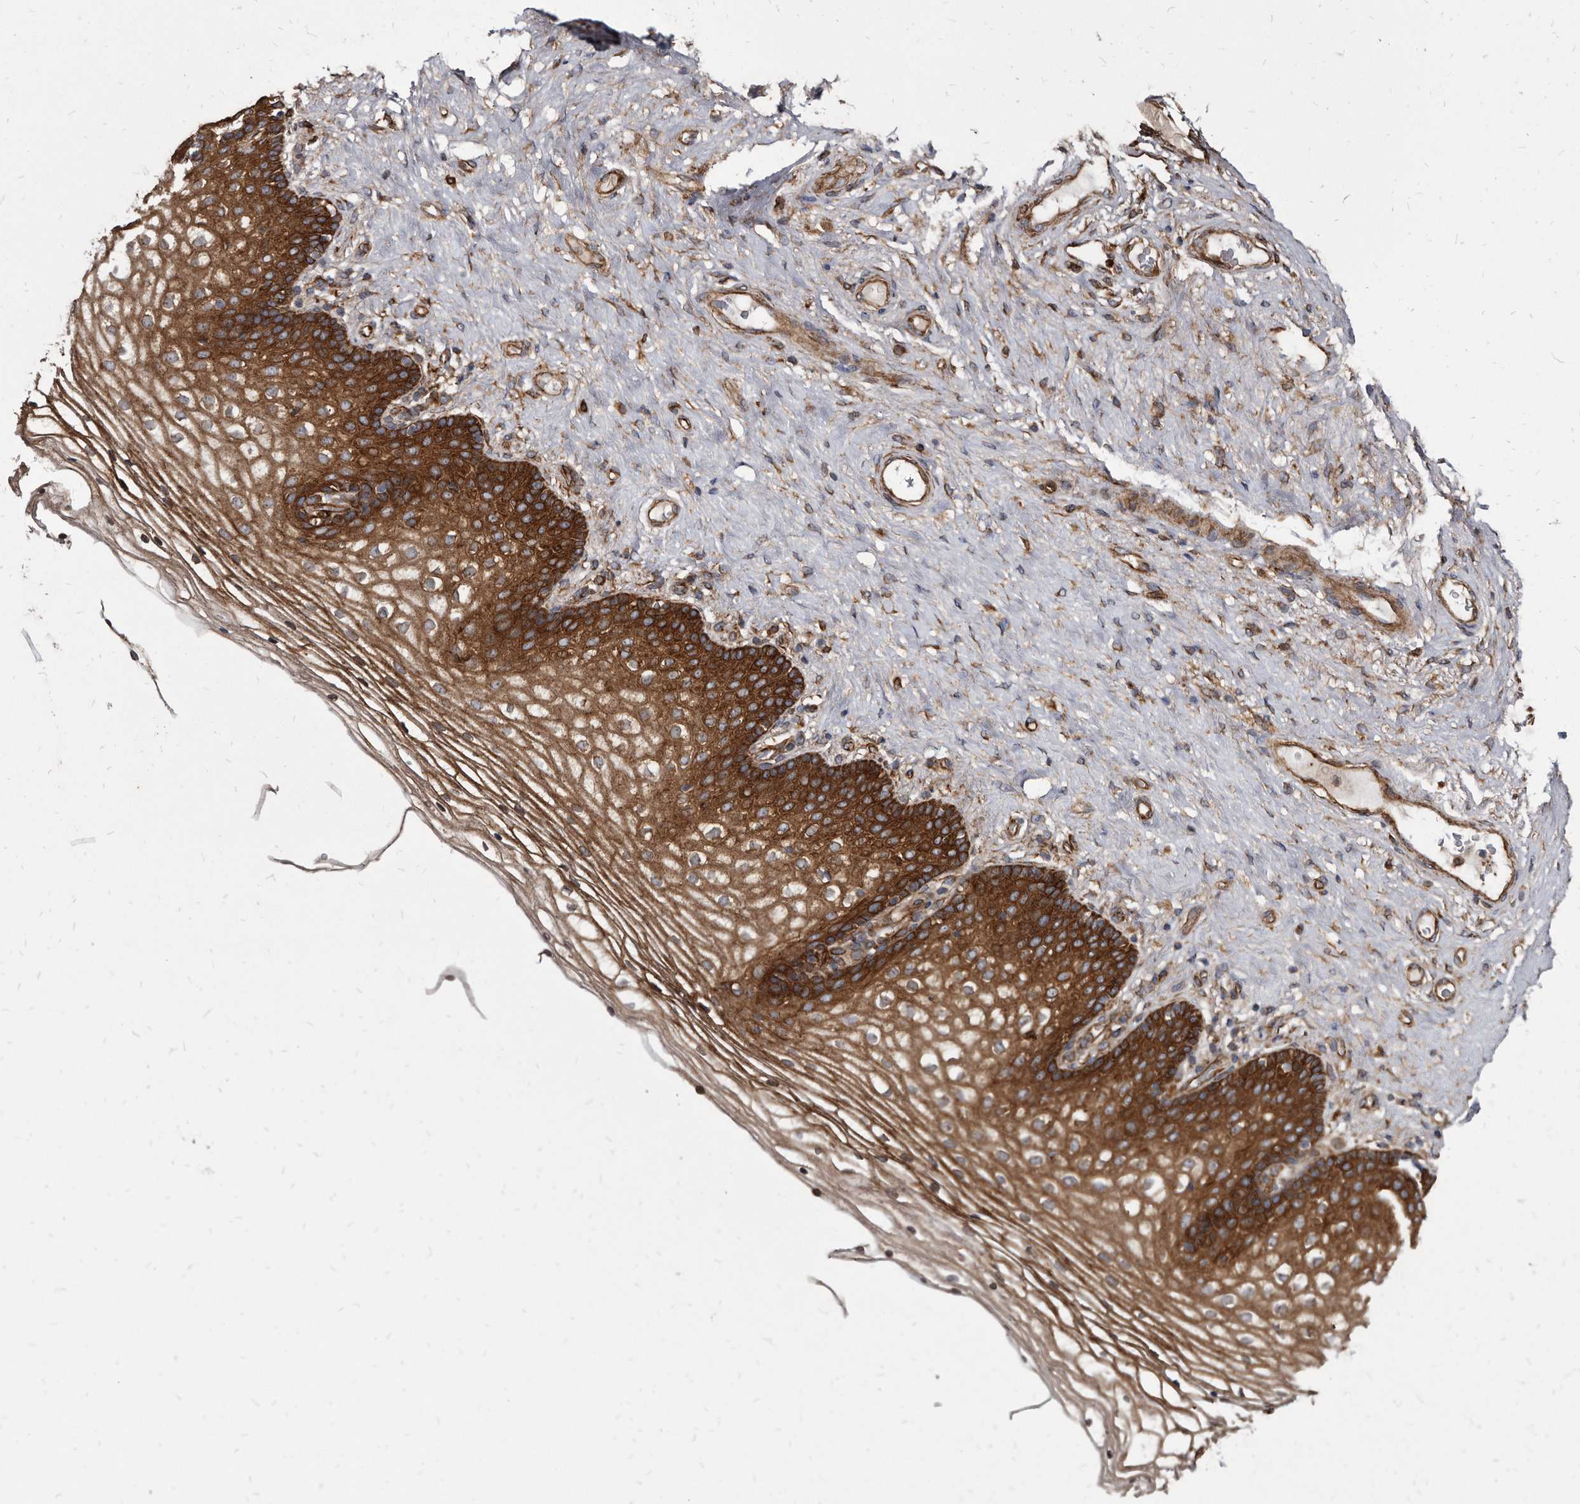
{"staining": {"intensity": "strong", "quantity": ">75%", "location": "cytoplasmic/membranous"}, "tissue": "vagina", "cell_type": "Squamous epithelial cells", "image_type": "normal", "snomed": [{"axis": "morphology", "description": "Normal tissue, NOS"}, {"axis": "topography", "description": "Vagina"}], "caption": "DAB immunohistochemical staining of unremarkable vagina displays strong cytoplasmic/membranous protein positivity in about >75% of squamous epithelial cells. (DAB (3,3'-diaminobenzidine) IHC, brown staining for protein, blue staining for nuclei).", "gene": "KCTD20", "patient": {"sex": "female", "age": 60}}